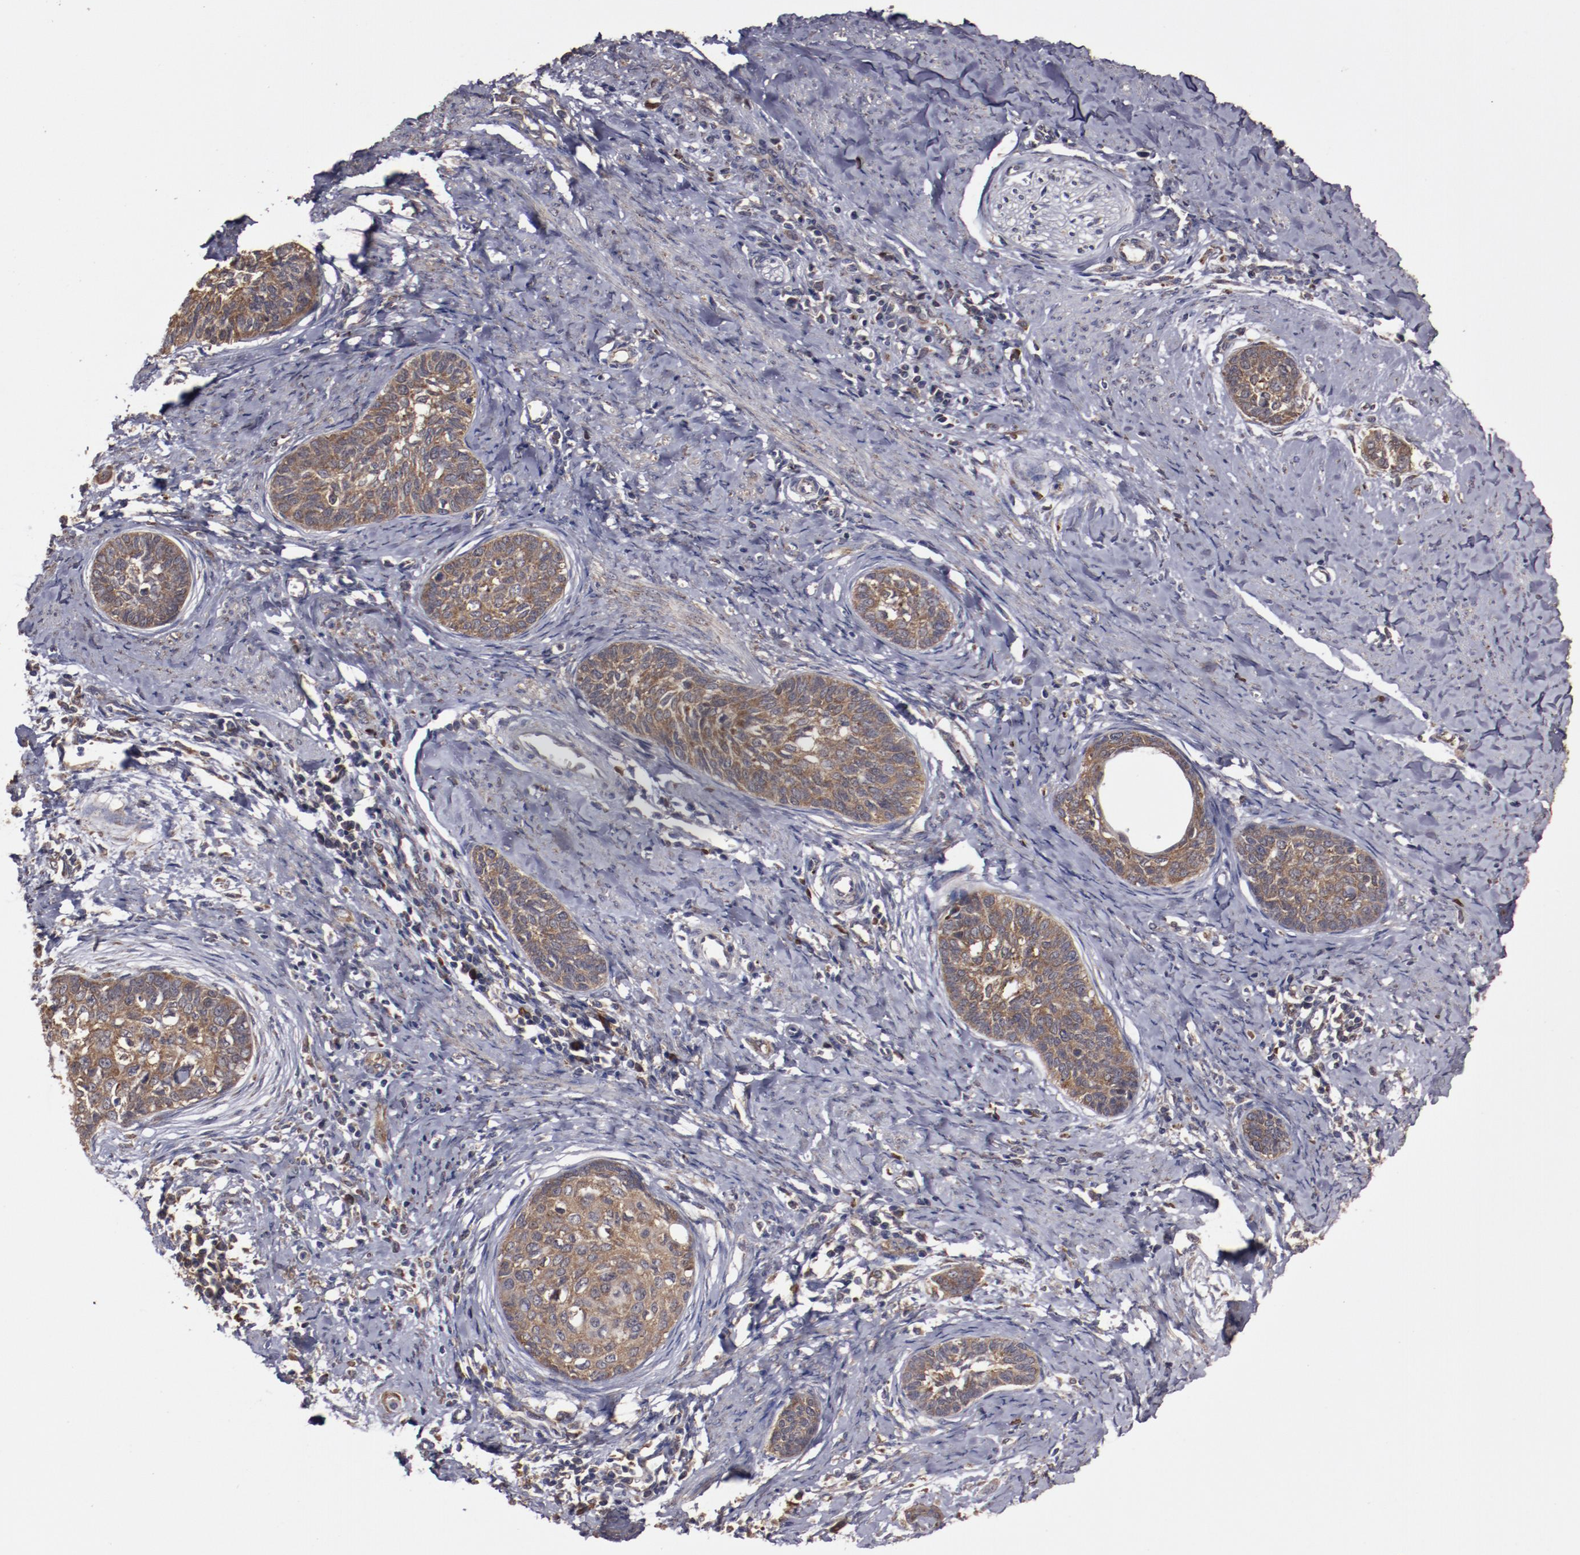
{"staining": {"intensity": "moderate", "quantity": ">75%", "location": "cytoplasmic/membranous"}, "tissue": "cervical cancer", "cell_type": "Tumor cells", "image_type": "cancer", "snomed": [{"axis": "morphology", "description": "Squamous cell carcinoma, NOS"}, {"axis": "topography", "description": "Cervix"}], "caption": "A medium amount of moderate cytoplasmic/membranous staining is identified in about >75% of tumor cells in squamous cell carcinoma (cervical) tissue. The staining was performed using DAB (3,3'-diaminobenzidine) to visualize the protein expression in brown, while the nuclei were stained in blue with hematoxylin (Magnification: 20x).", "gene": "RPS4Y1", "patient": {"sex": "female", "age": 33}}